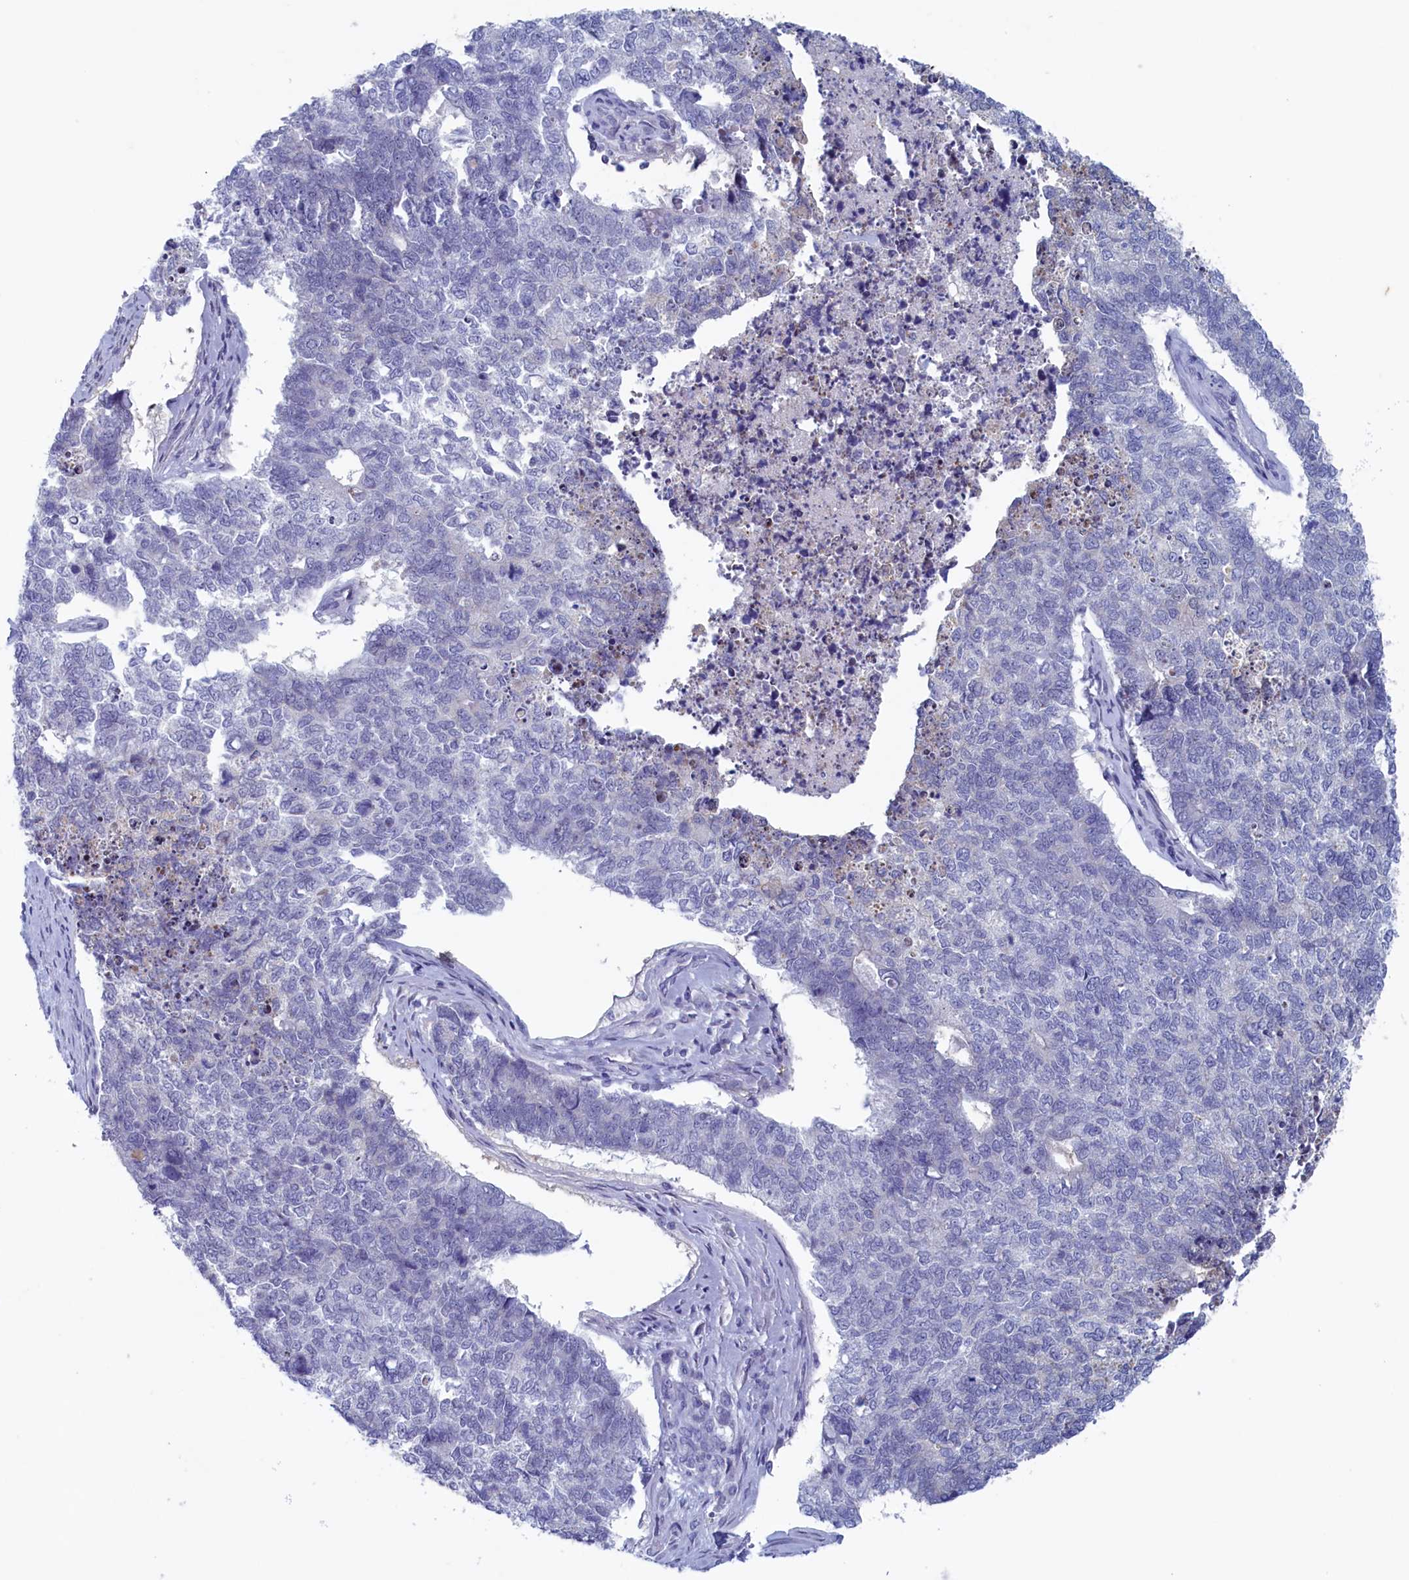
{"staining": {"intensity": "negative", "quantity": "none", "location": "none"}, "tissue": "cervical cancer", "cell_type": "Tumor cells", "image_type": "cancer", "snomed": [{"axis": "morphology", "description": "Squamous cell carcinoma, NOS"}, {"axis": "topography", "description": "Cervix"}], "caption": "An IHC photomicrograph of cervical squamous cell carcinoma is shown. There is no staining in tumor cells of cervical squamous cell carcinoma.", "gene": "WDR76", "patient": {"sex": "female", "age": 63}}